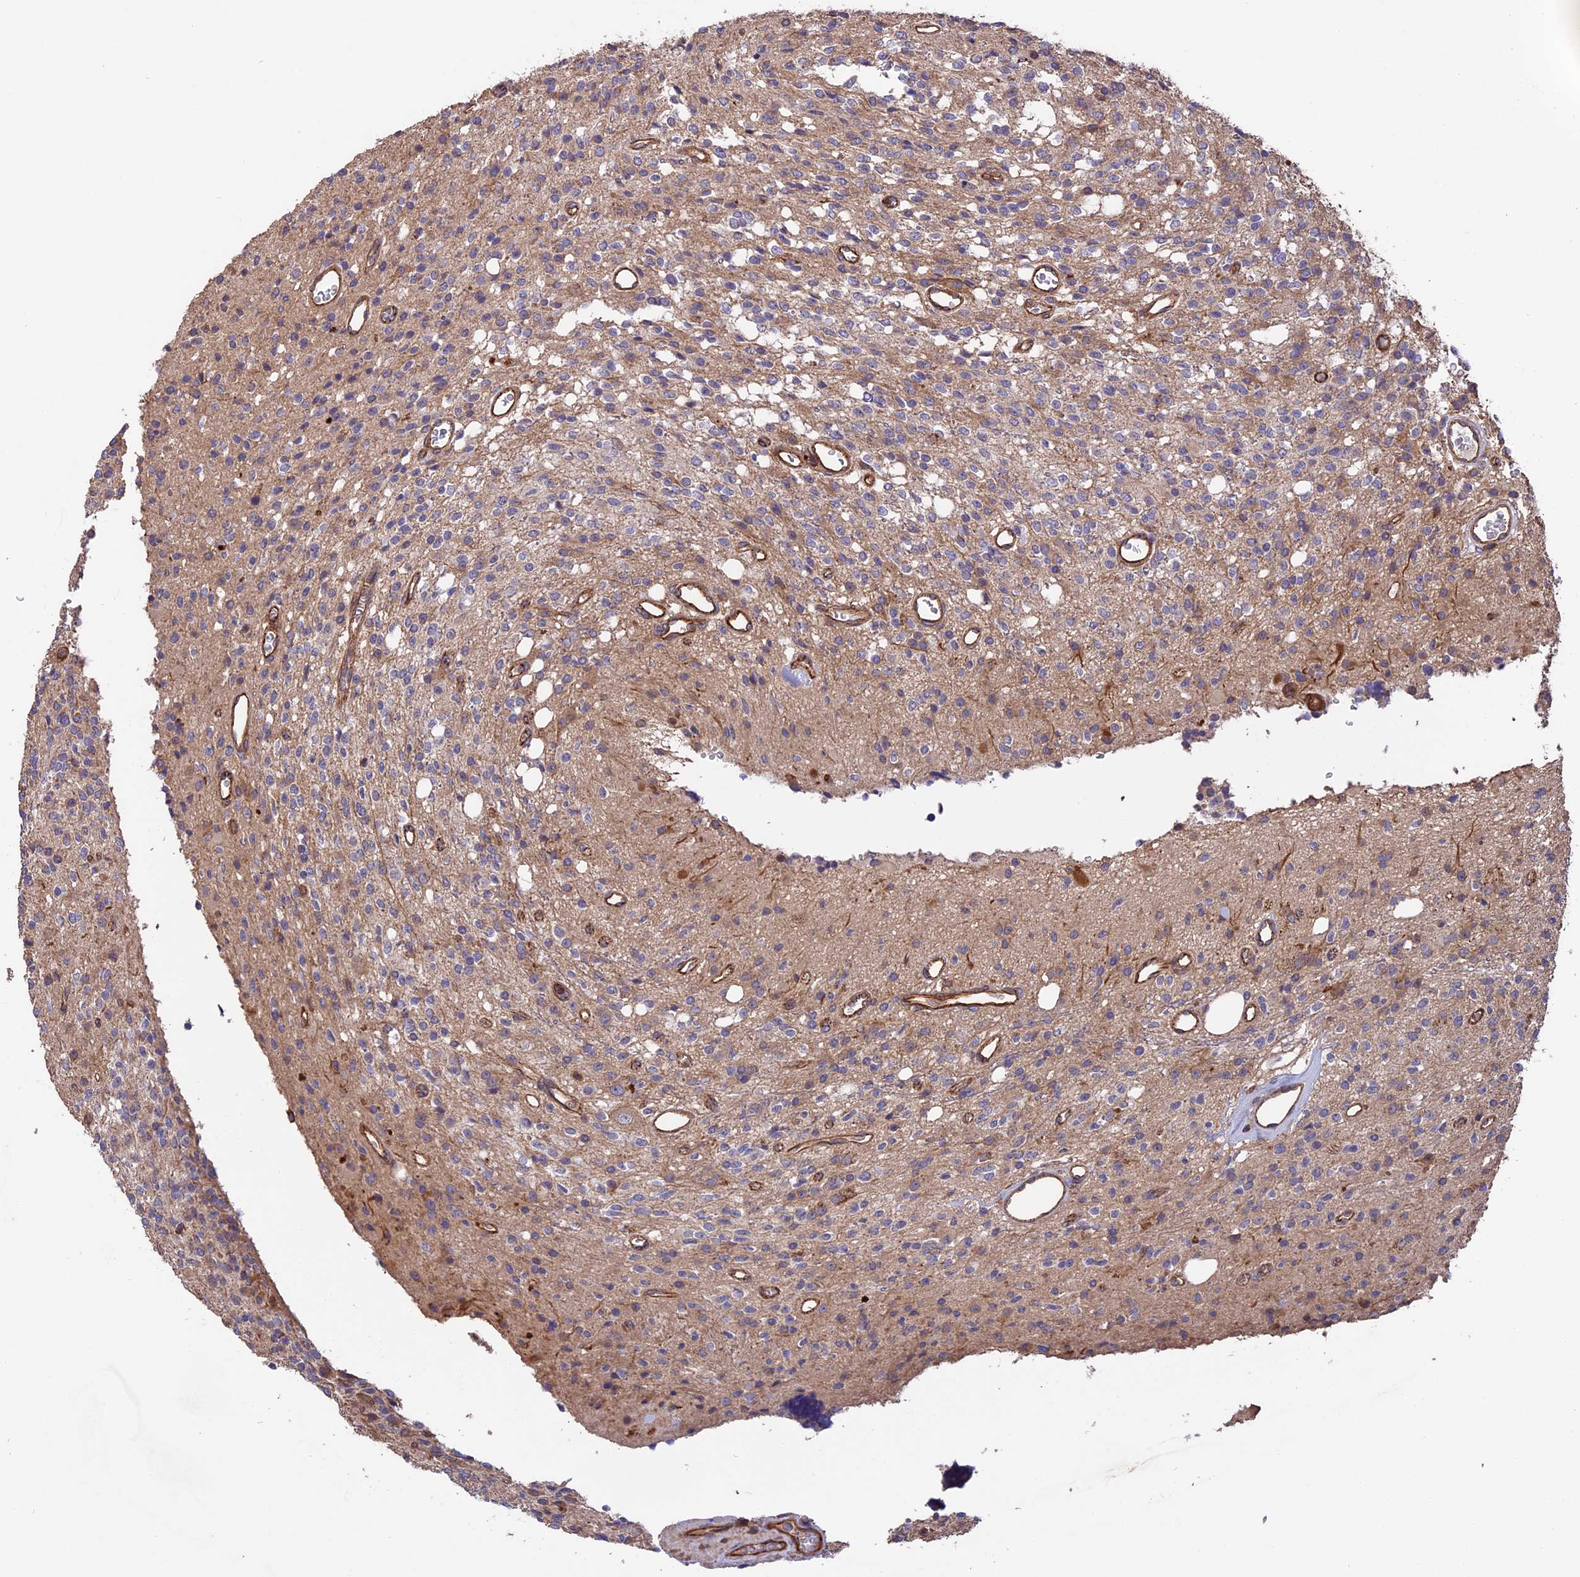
{"staining": {"intensity": "weak", "quantity": "25%-75%", "location": "cytoplasmic/membranous"}, "tissue": "glioma", "cell_type": "Tumor cells", "image_type": "cancer", "snomed": [{"axis": "morphology", "description": "Glioma, malignant, High grade"}, {"axis": "topography", "description": "Brain"}], "caption": "Protein analysis of glioma tissue shows weak cytoplasmic/membranous positivity in about 25%-75% of tumor cells.", "gene": "GAS8", "patient": {"sex": "male", "age": 34}}